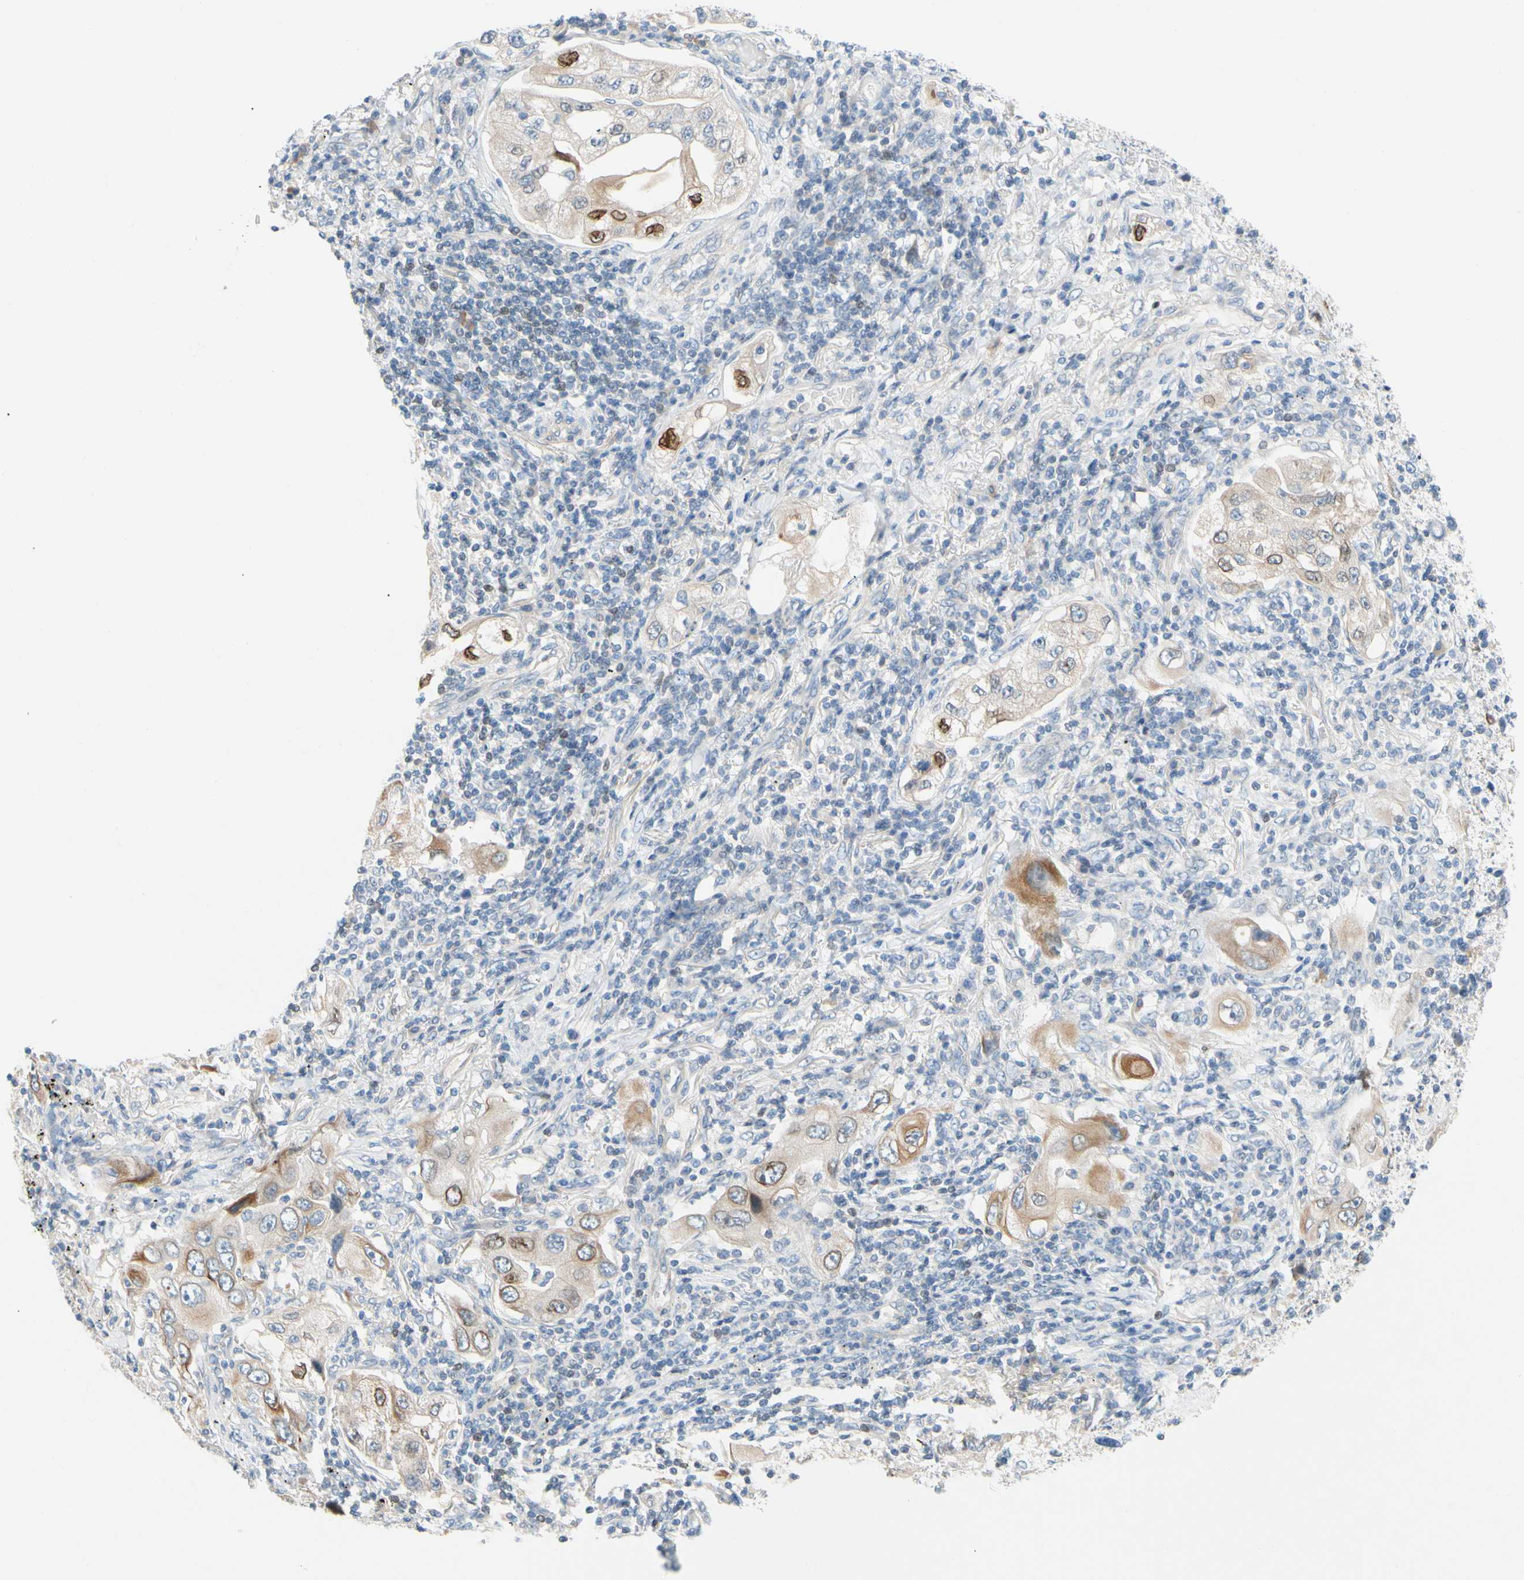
{"staining": {"intensity": "moderate", "quantity": "25%-75%", "location": "cytoplasmic/membranous,nuclear"}, "tissue": "lung cancer", "cell_type": "Tumor cells", "image_type": "cancer", "snomed": [{"axis": "morphology", "description": "Adenocarcinoma, NOS"}, {"axis": "topography", "description": "Lung"}], "caption": "A medium amount of moderate cytoplasmic/membranous and nuclear positivity is appreciated in approximately 25%-75% of tumor cells in adenocarcinoma (lung) tissue. (IHC, brightfield microscopy, high magnification).", "gene": "ZNF132", "patient": {"sex": "female", "age": 65}}